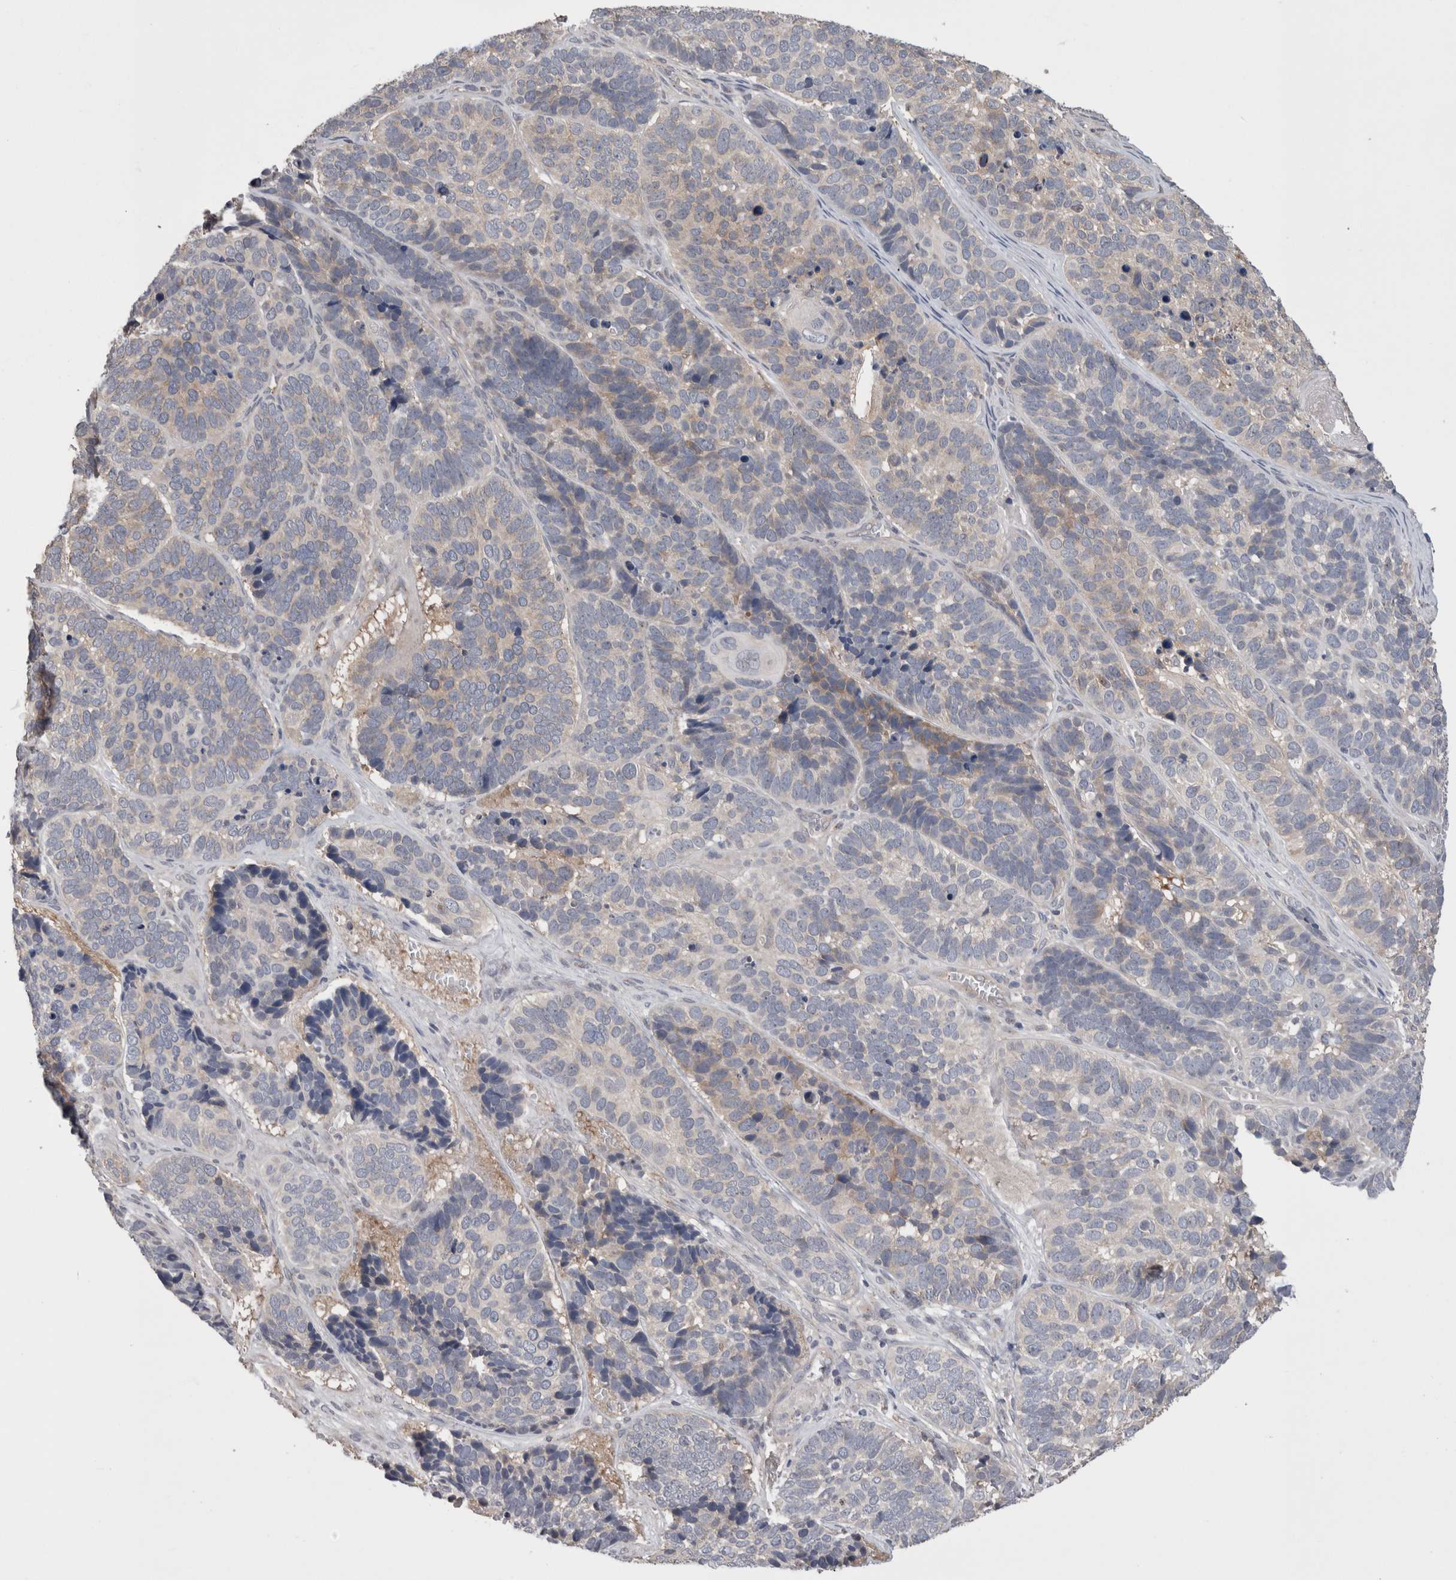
{"staining": {"intensity": "weak", "quantity": "25%-75%", "location": "cytoplasmic/membranous"}, "tissue": "skin cancer", "cell_type": "Tumor cells", "image_type": "cancer", "snomed": [{"axis": "morphology", "description": "Basal cell carcinoma"}, {"axis": "topography", "description": "Skin"}], "caption": "Weak cytoplasmic/membranous protein positivity is appreciated in approximately 25%-75% of tumor cells in skin cancer (basal cell carcinoma).", "gene": "DCTN6", "patient": {"sex": "male", "age": 62}}